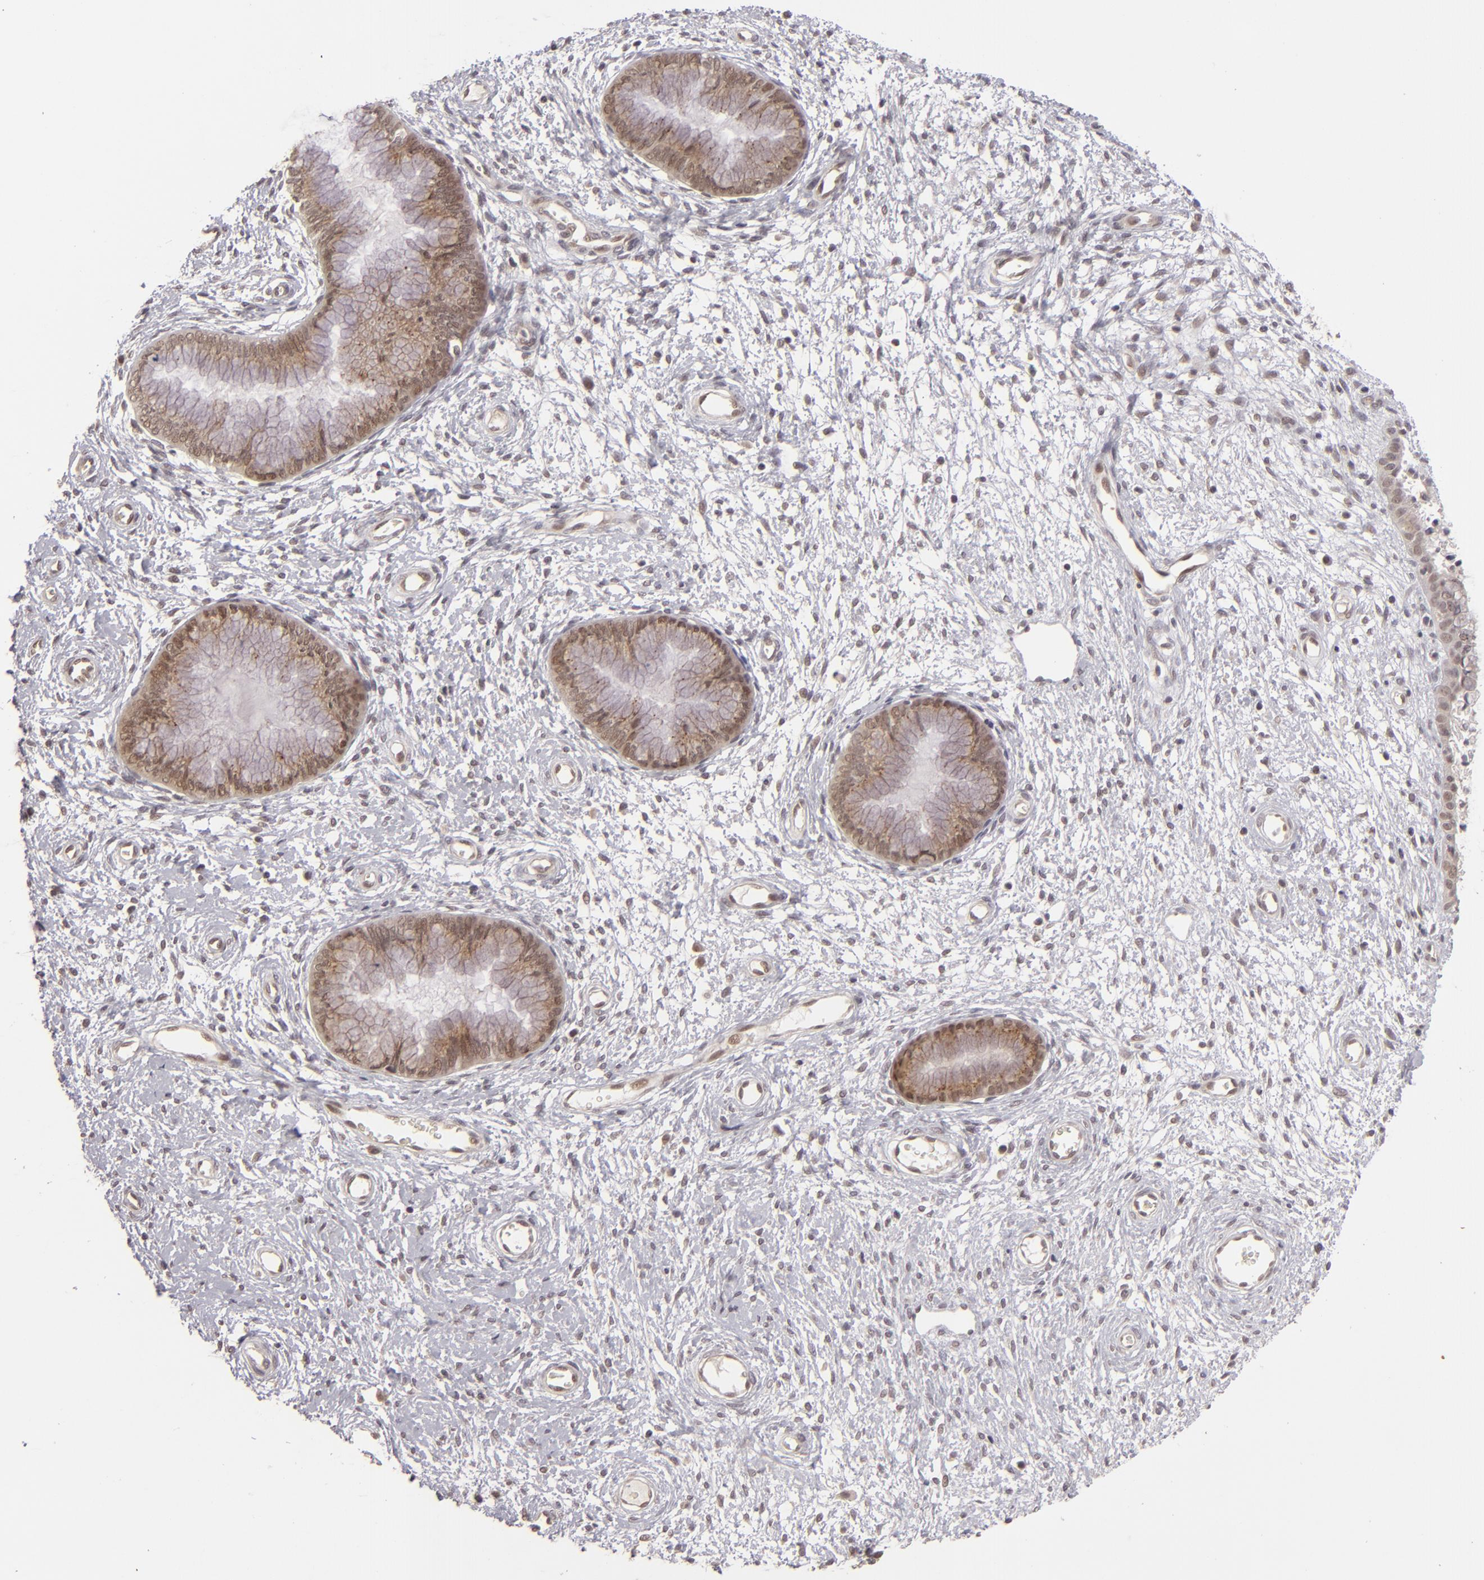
{"staining": {"intensity": "moderate", "quantity": ">75%", "location": "cytoplasmic/membranous"}, "tissue": "cervix", "cell_type": "Glandular cells", "image_type": "normal", "snomed": [{"axis": "morphology", "description": "Normal tissue, NOS"}, {"axis": "topography", "description": "Cervix"}], "caption": "Moderate cytoplasmic/membranous protein staining is appreciated in approximately >75% of glandular cells in cervix.", "gene": "DFFA", "patient": {"sex": "female", "age": 55}}